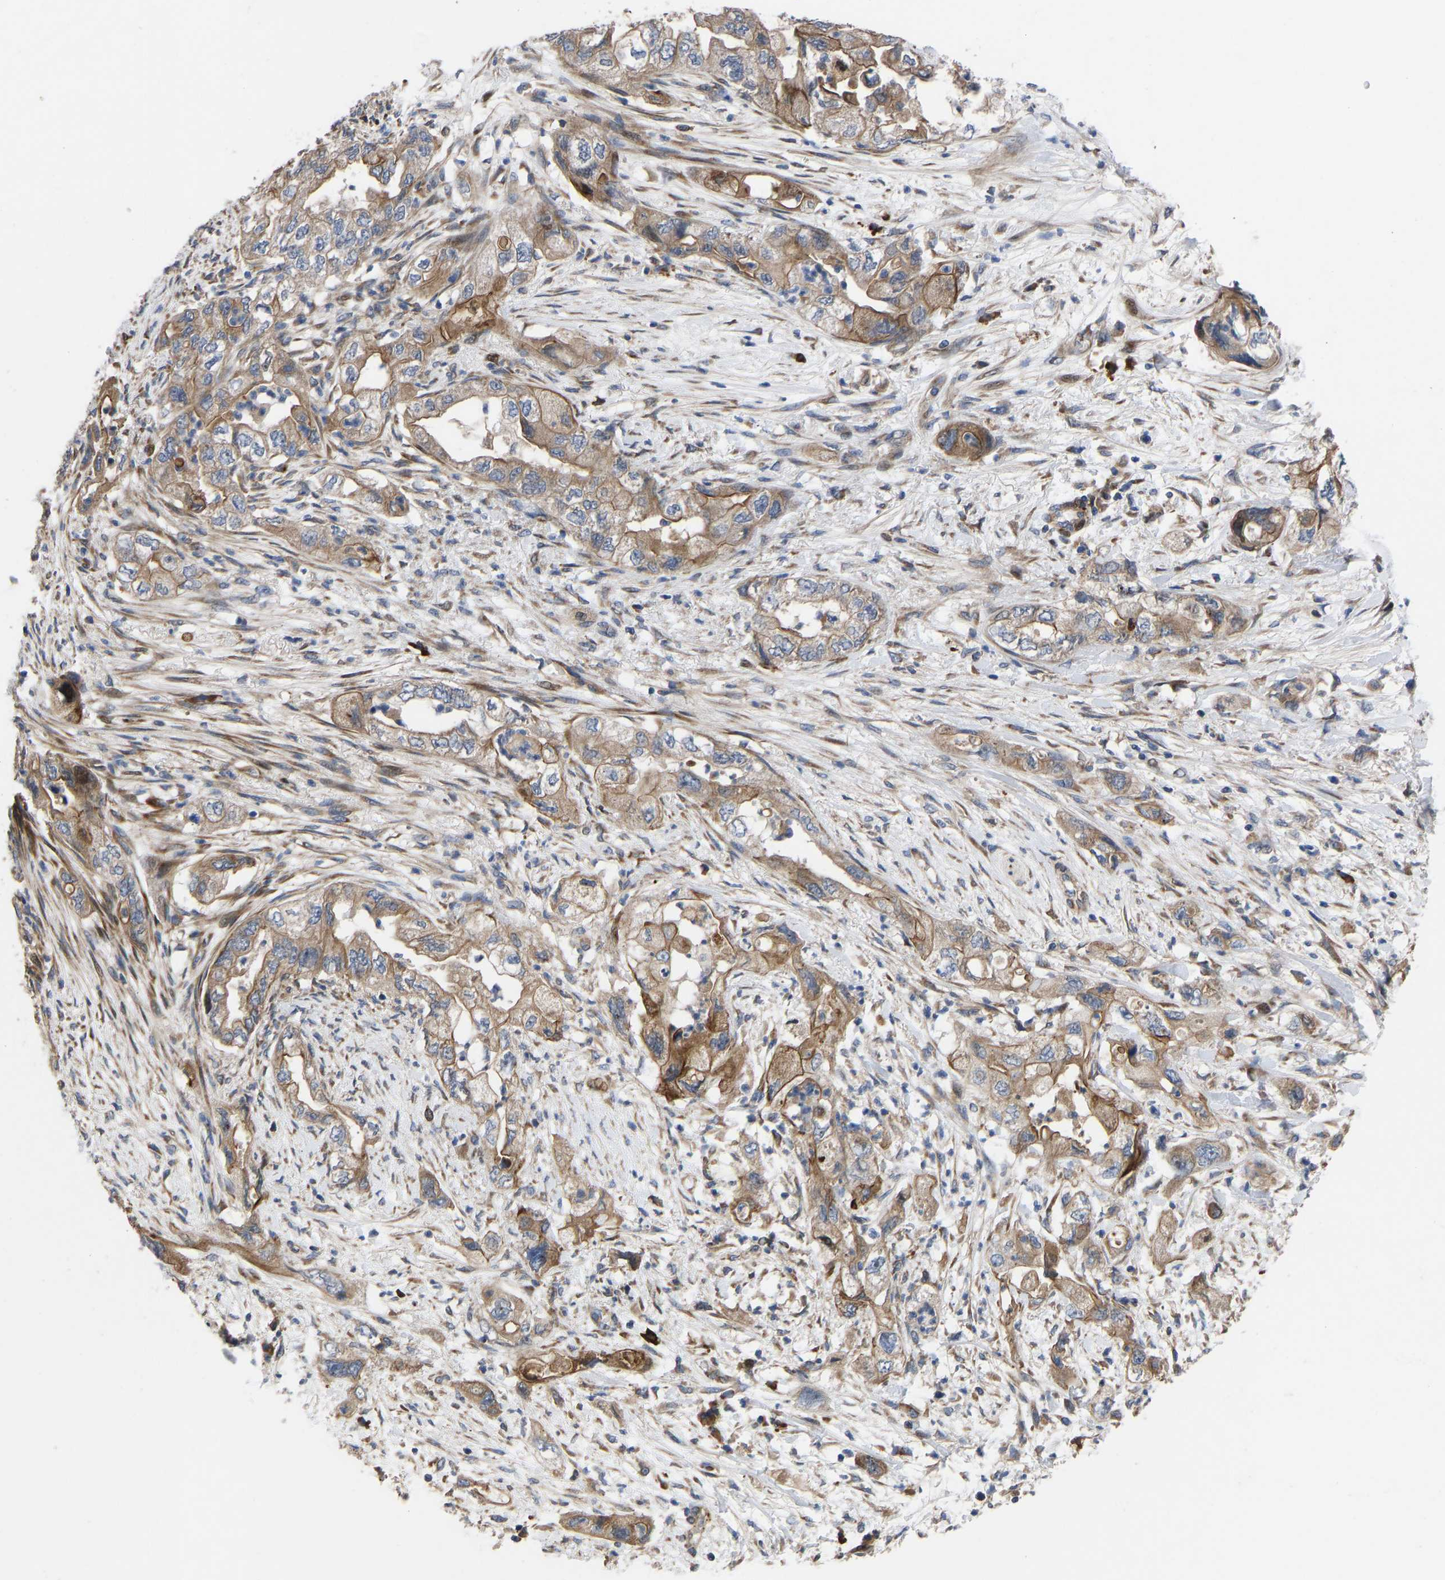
{"staining": {"intensity": "moderate", "quantity": ">75%", "location": "cytoplasmic/membranous"}, "tissue": "pancreatic cancer", "cell_type": "Tumor cells", "image_type": "cancer", "snomed": [{"axis": "morphology", "description": "Adenocarcinoma, NOS"}, {"axis": "topography", "description": "Pancreas"}], "caption": "IHC (DAB) staining of pancreatic adenocarcinoma displays moderate cytoplasmic/membranous protein expression in approximately >75% of tumor cells. (brown staining indicates protein expression, while blue staining denotes nuclei).", "gene": "TMEM38B", "patient": {"sex": "female", "age": 73}}